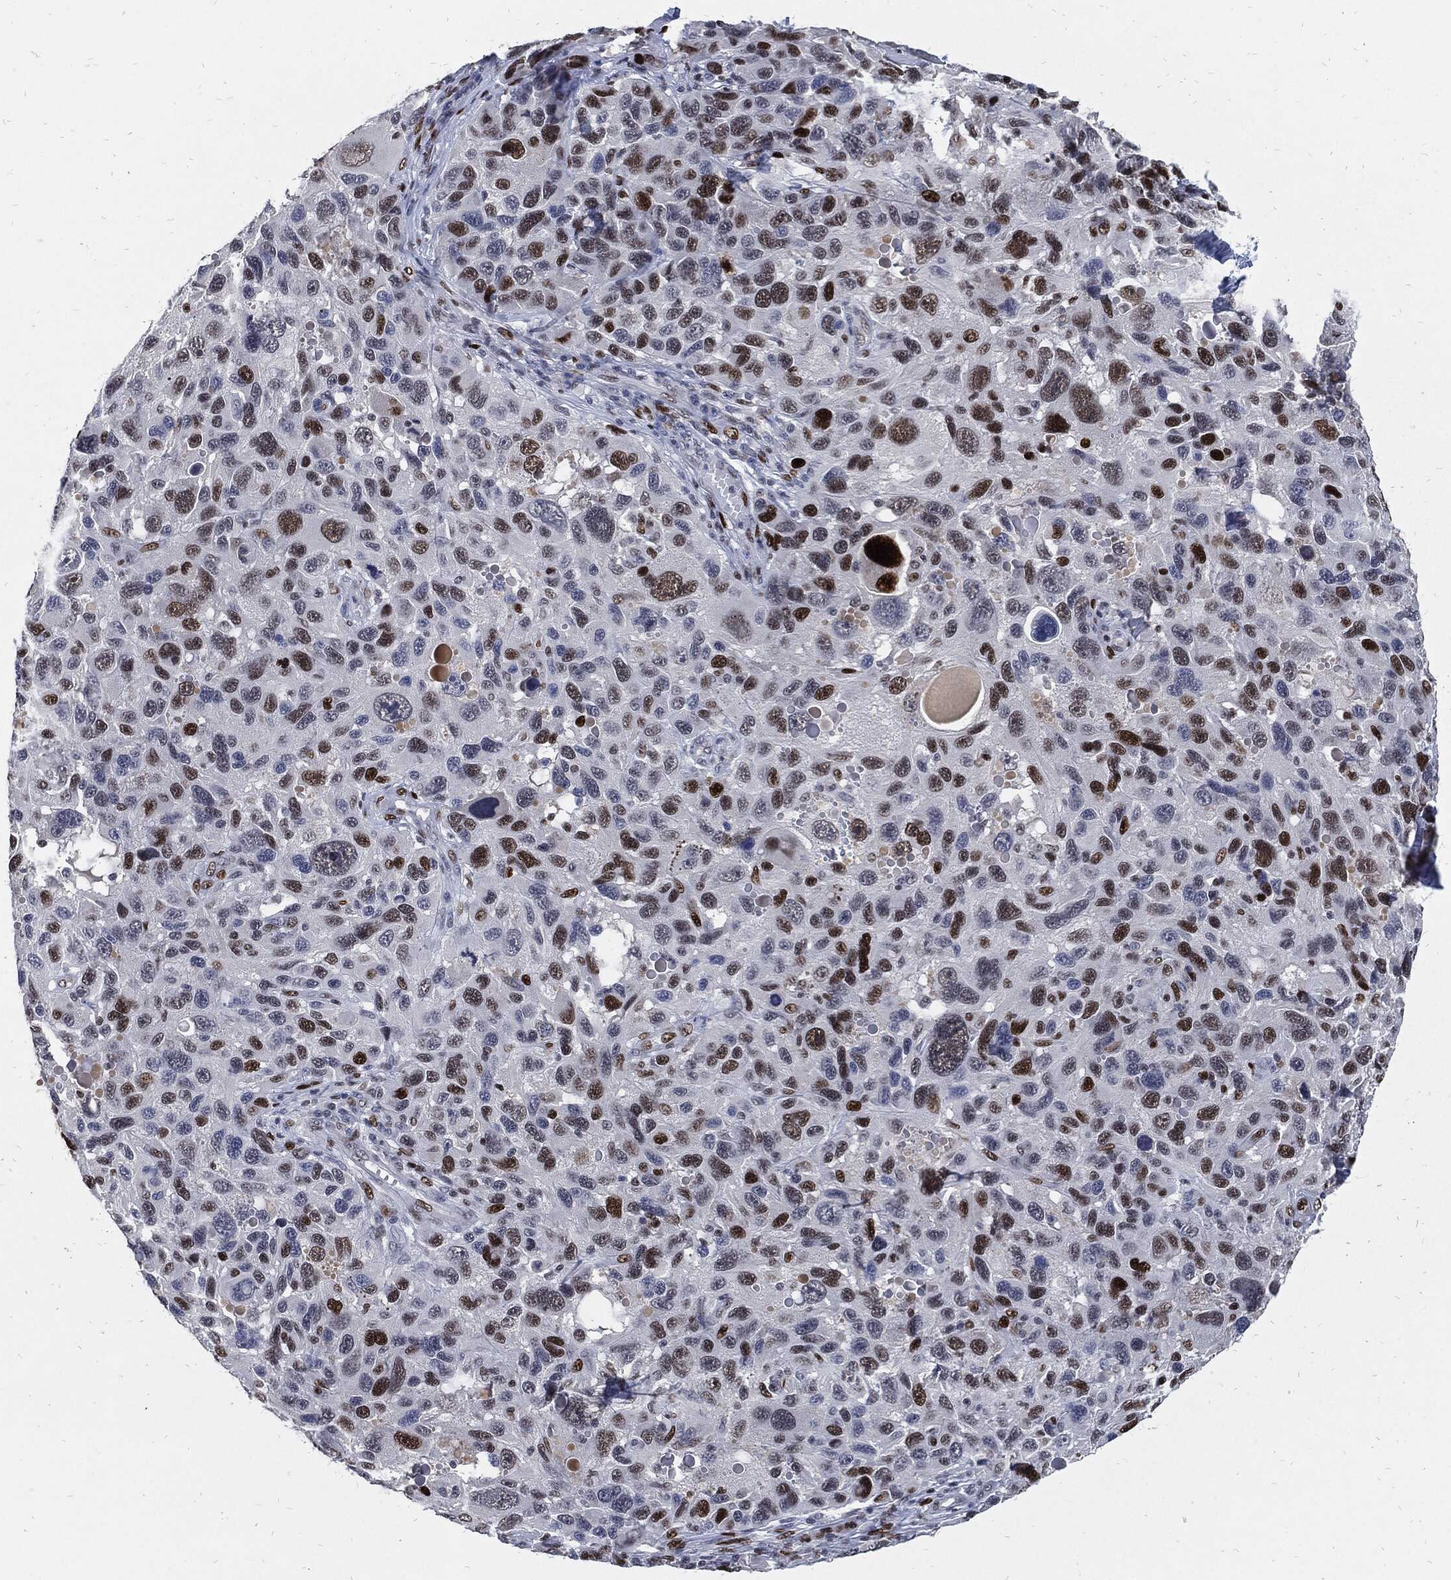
{"staining": {"intensity": "strong", "quantity": "25%-75%", "location": "nuclear"}, "tissue": "melanoma", "cell_type": "Tumor cells", "image_type": "cancer", "snomed": [{"axis": "morphology", "description": "Malignant melanoma, NOS"}, {"axis": "topography", "description": "Skin"}], "caption": "Tumor cells display high levels of strong nuclear staining in about 25%-75% of cells in malignant melanoma.", "gene": "JUN", "patient": {"sex": "male", "age": 53}}